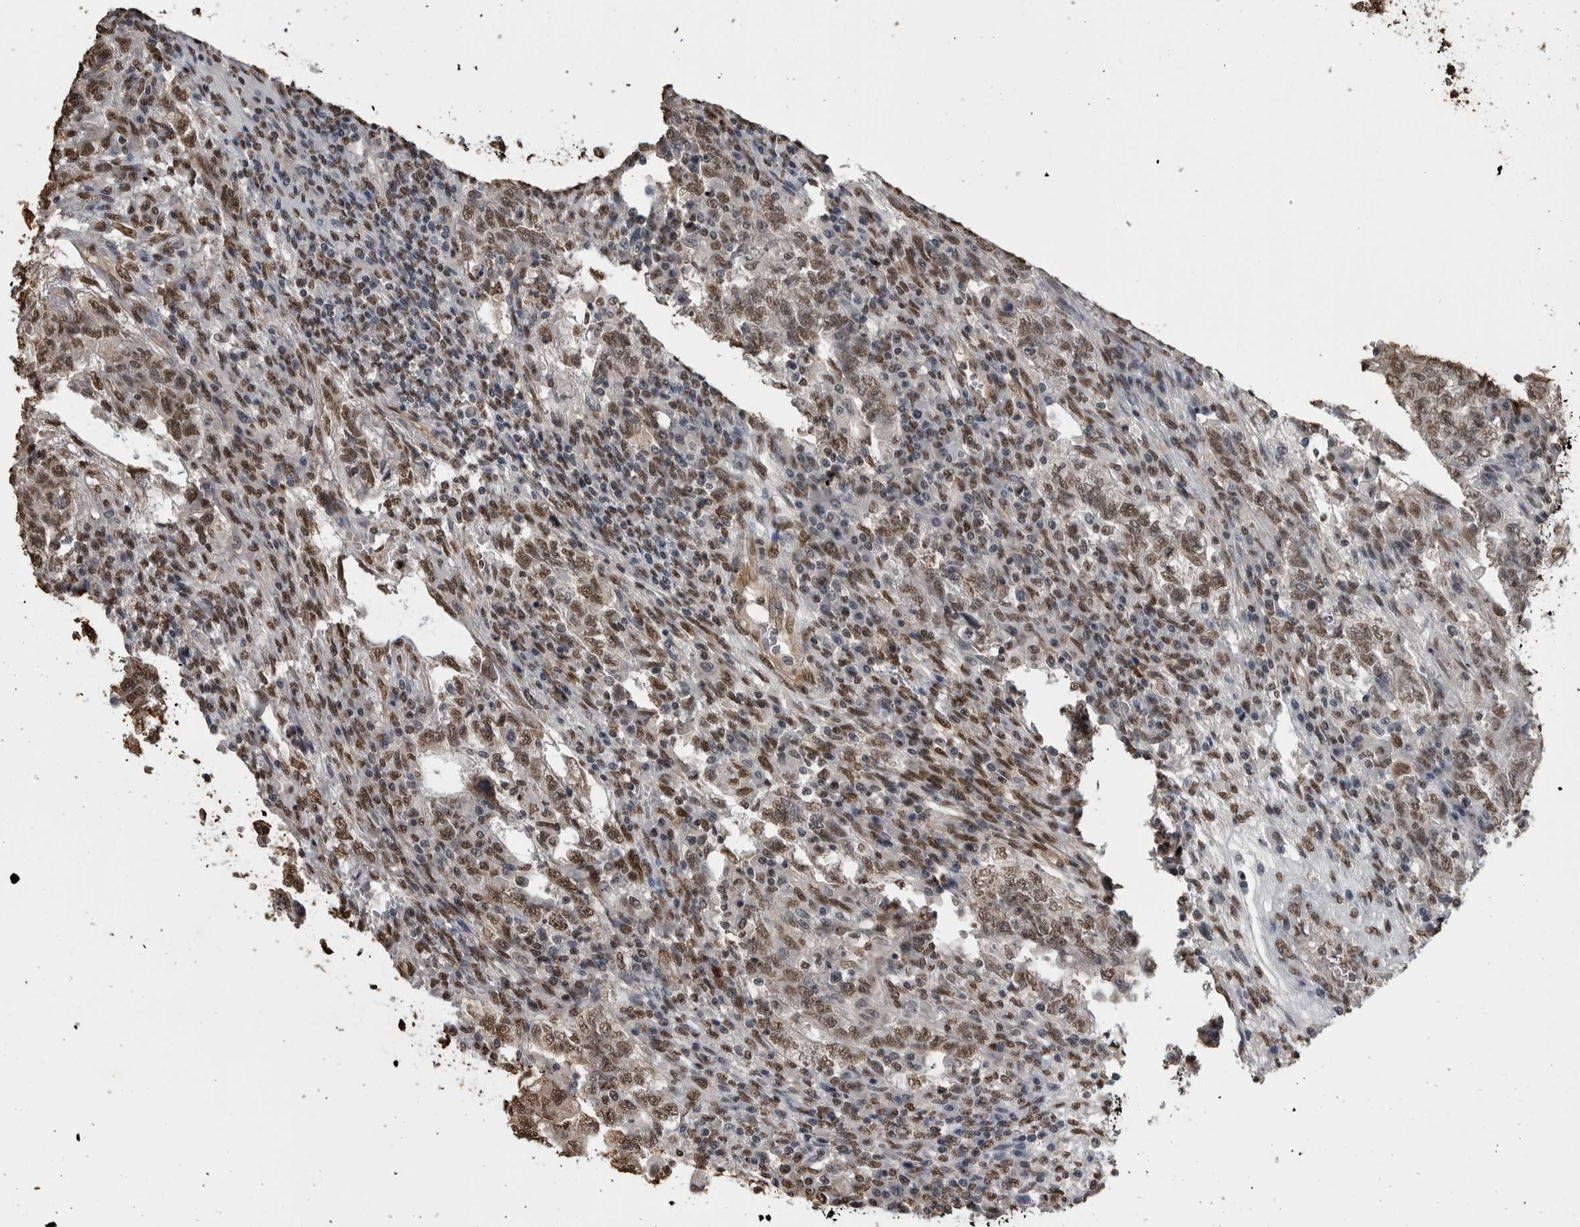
{"staining": {"intensity": "moderate", "quantity": ">75%", "location": "nuclear"}, "tissue": "testis cancer", "cell_type": "Tumor cells", "image_type": "cancer", "snomed": [{"axis": "morphology", "description": "Carcinoma, Embryonal, NOS"}, {"axis": "topography", "description": "Testis"}], "caption": "There is medium levels of moderate nuclear positivity in tumor cells of testis embryonal carcinoma, as demonstrated by immunohistochemical staining (brown color).", "gene": "SMAD2", "patient": {"sex": "male", "age": 36}}